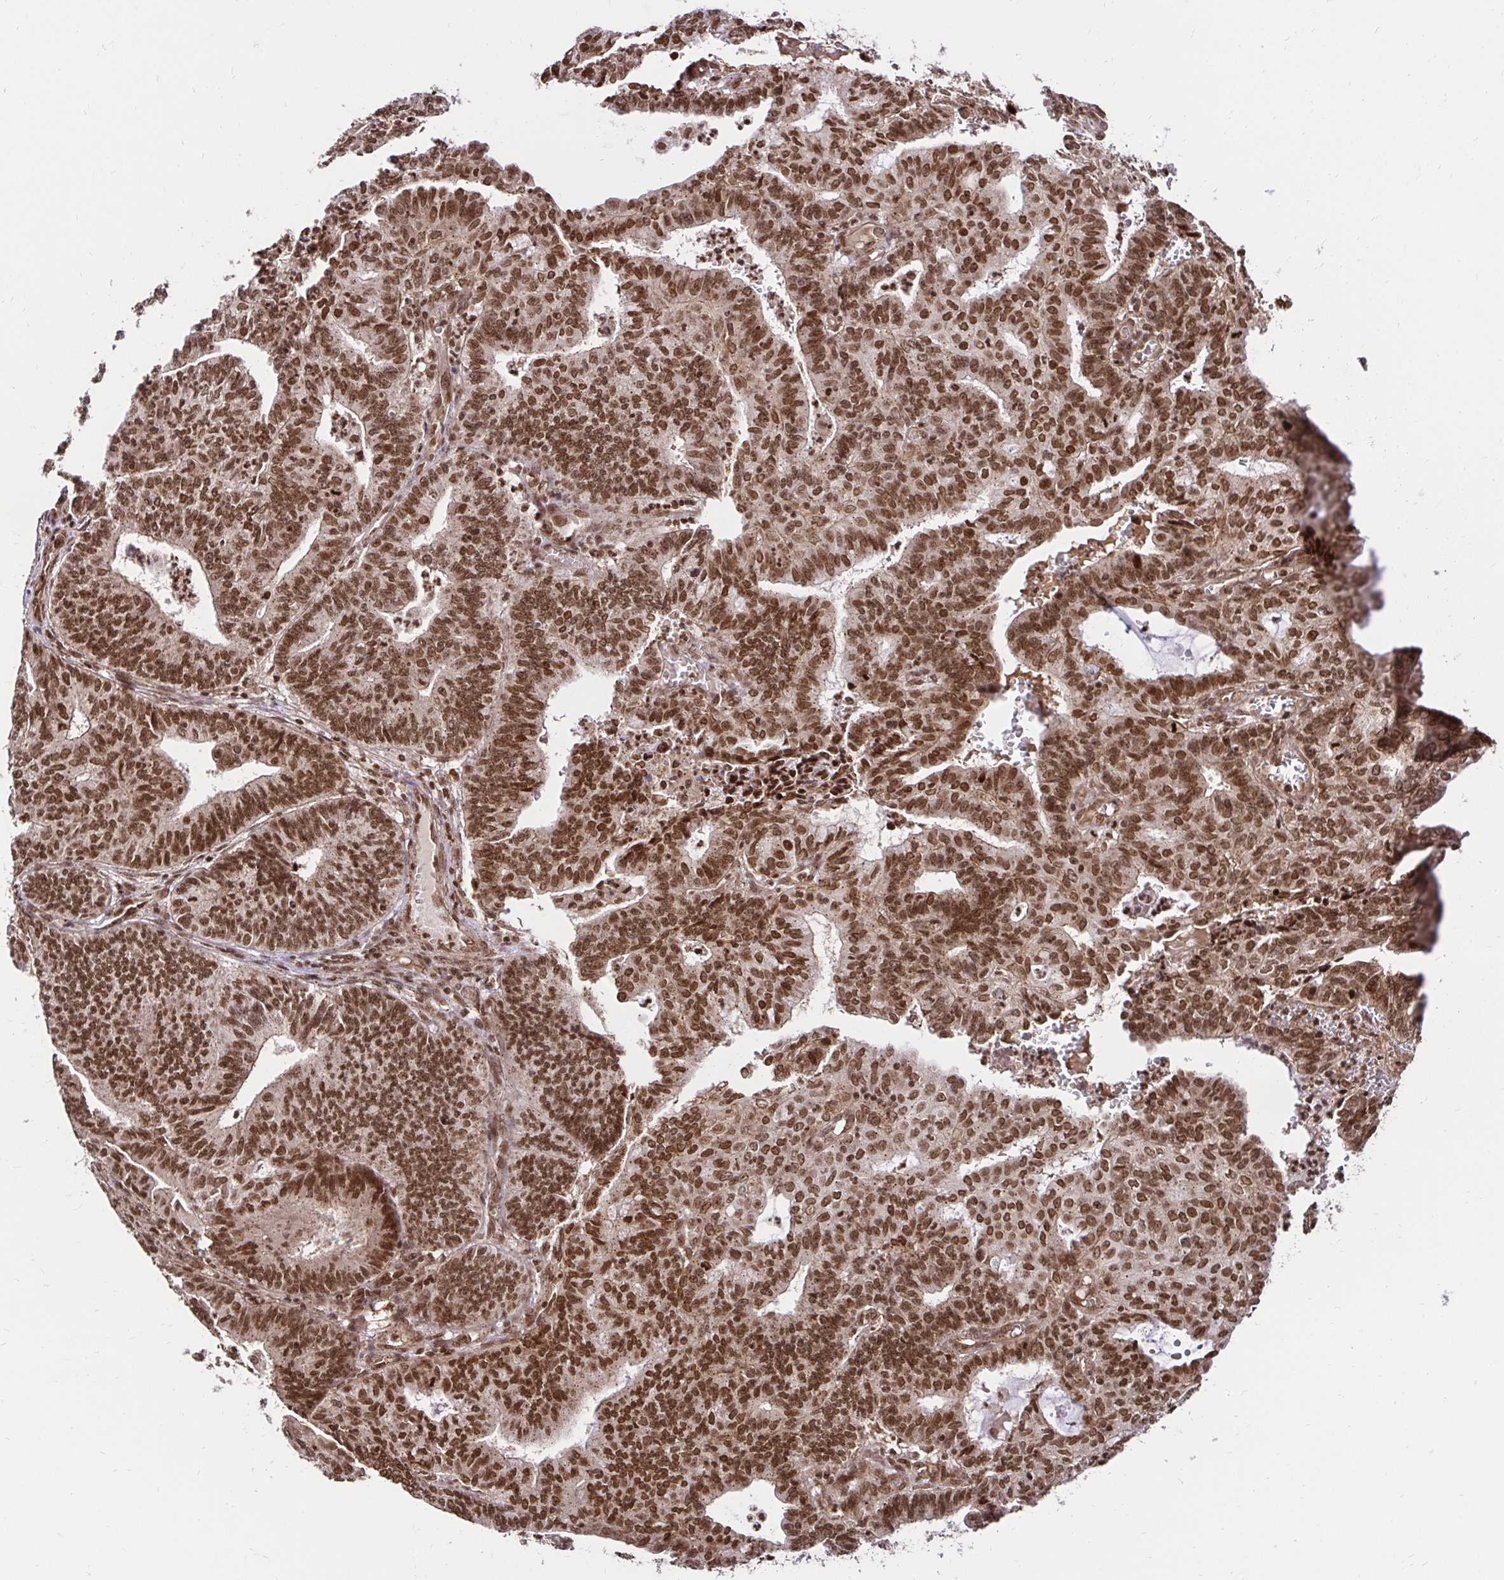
{"staining": {"intensity": "strong", "quantity": ">75%", "location": "cytoplasmic/membranous,nuclear"}, "tissue": "endometrial cancer", "cell_type": "Tumor cells", "image_type": "cancer", "snomed": [{"axis": "morphology", "description": "Adenocarcinoma, NOS"}, {"axis": "topography", "description": "Endometrium"}], "caption": "Protein expression analysis of human endometrial adenocarcinoma reveals strong cytoplasmic/membranous and nuclear staining in about >75% of tumor cells.", "gene": "GLYR1", "patient": {"sex": "female", "age": 61}}